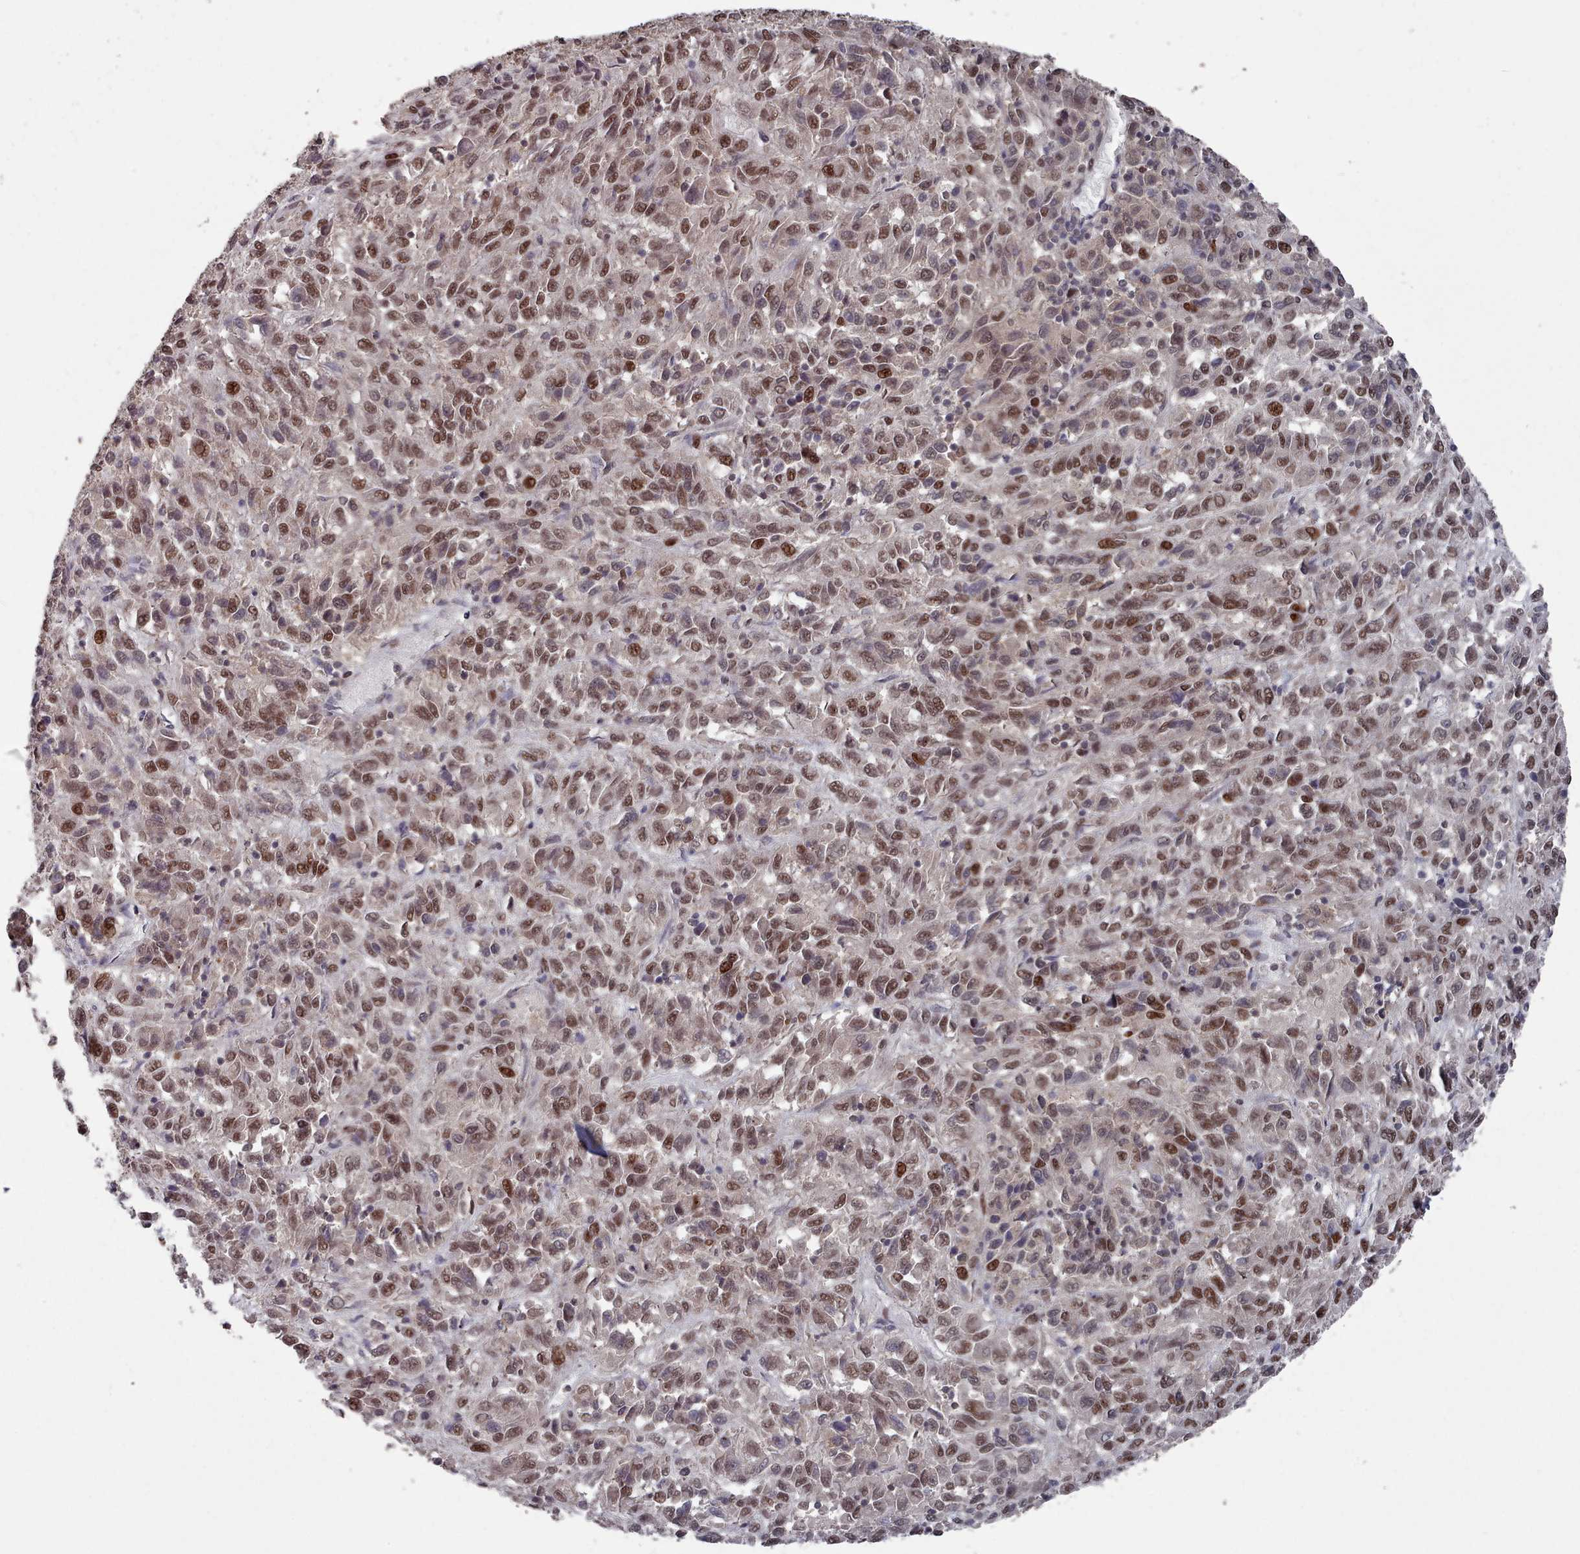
{"staining": {"intensity": "moderate", "quantity": ">75%", "location": "nuclear"}, "tissue": "melanoma", "cell_type": "Tumor cells", "image_type": "cancer", "snomed": [{"axis": "morphology", "description": "Malignant melanoma, Metastatic site"}, {"axis": "topography", "description": "Lung"}], "caption": "This image shows immunohistochemistry (IHC) staining of human melanoma, with medium moderate nuclear positivity in about >75% of tumor cells.", "gene": "PNRC2", "patient": {"sex": "male", "age": 64}}